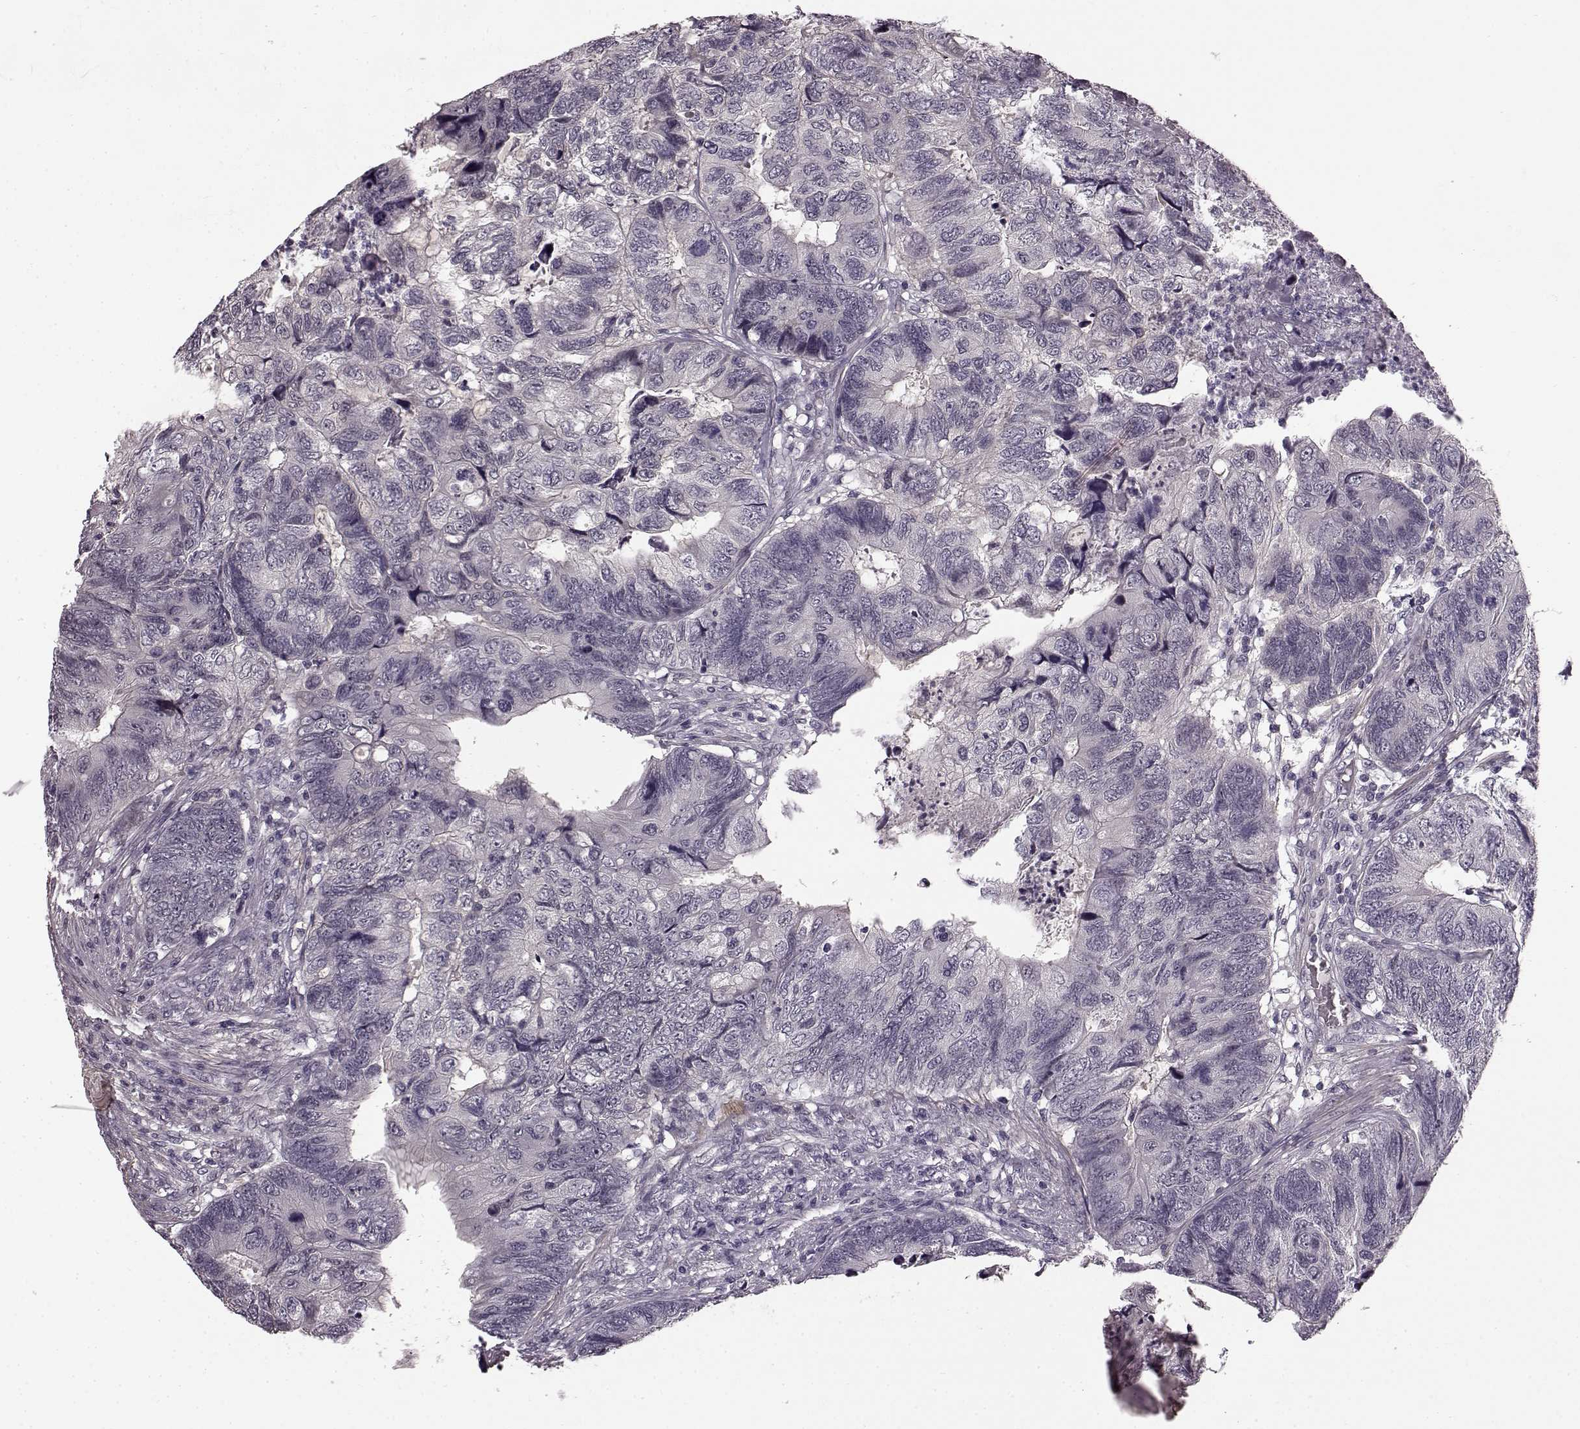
{"staining": {"intensity": "negative", "quantity": "none", "location": "none"}, "tissue": "colorectal cancer", "cell_type": "Tumor cells", "image_type": "cancer", "snomed": [{"axis": "morphology", "description": "Adenocarcinoma, NOS"}, {"axis": "topography", "description": "Colon"}], "caption": "An IHC image of colorectal cancer is shown. There is no staining in tumor cells of colorectal cancer.", "gene": "SLCO3A1", "patient": {"sex": "female", "age": 67}}